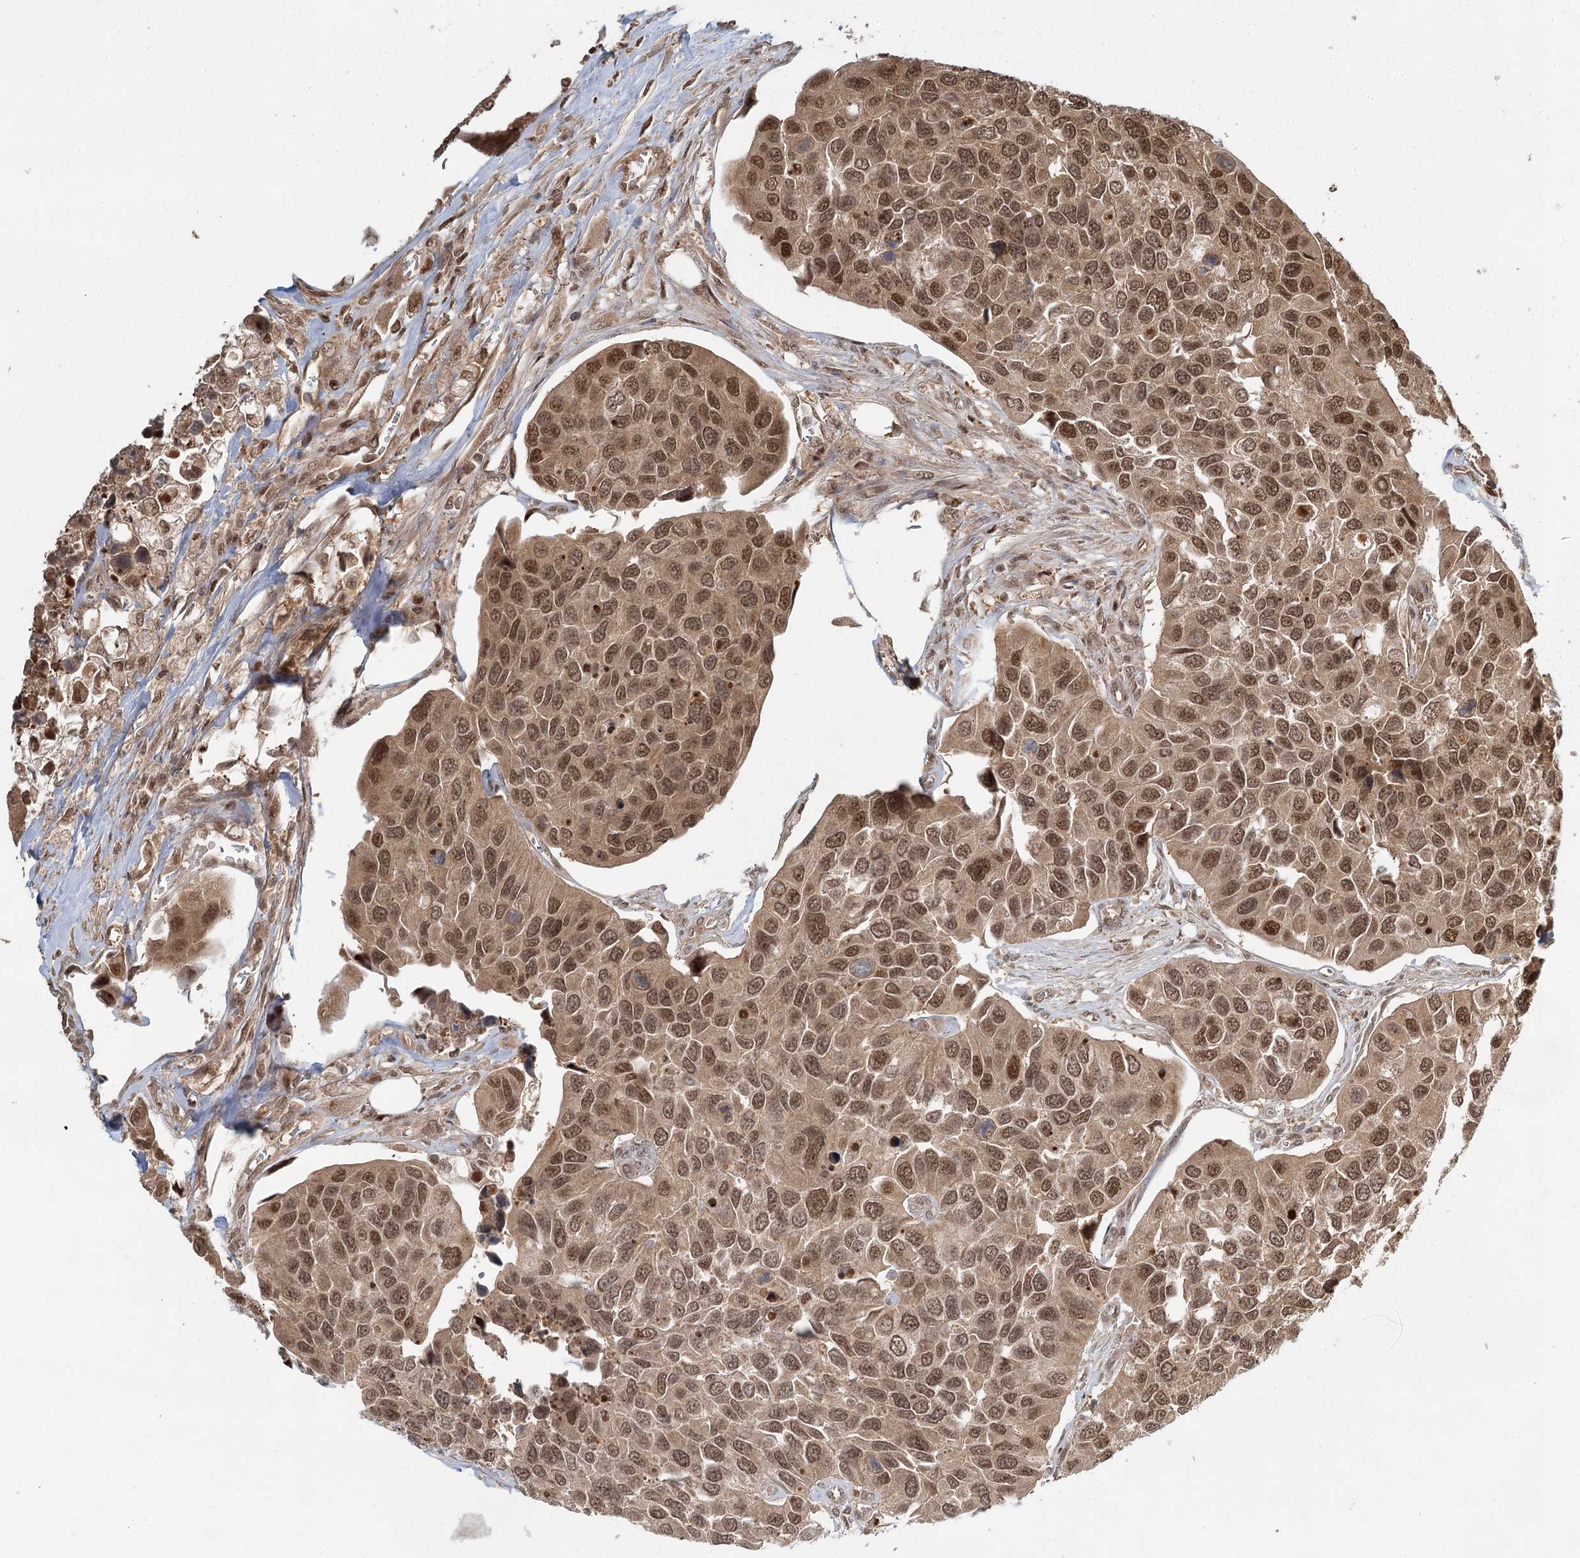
{"staining": {"intensity": "moderate", "quantity": ">75%", "location": "cytoplasmic/membranous,nuclear"}, "tissue": "urothelial cancer", "cell_type": "Tumor cells", "image_type": "cancer", "snomed": [{"axis": "morphology", "description": "Urothelial carcinoma, High grade"}, {"axis": "topography", "description": "Urinary bladder"}], "caption": "Moderate cytoplasmic/membranous and nuclear expression is identified in approximately >75% of tumor cells in urothelial cancer.", "gene": "N6AMT1", "patient": {"sex": "male", "age": 74}}